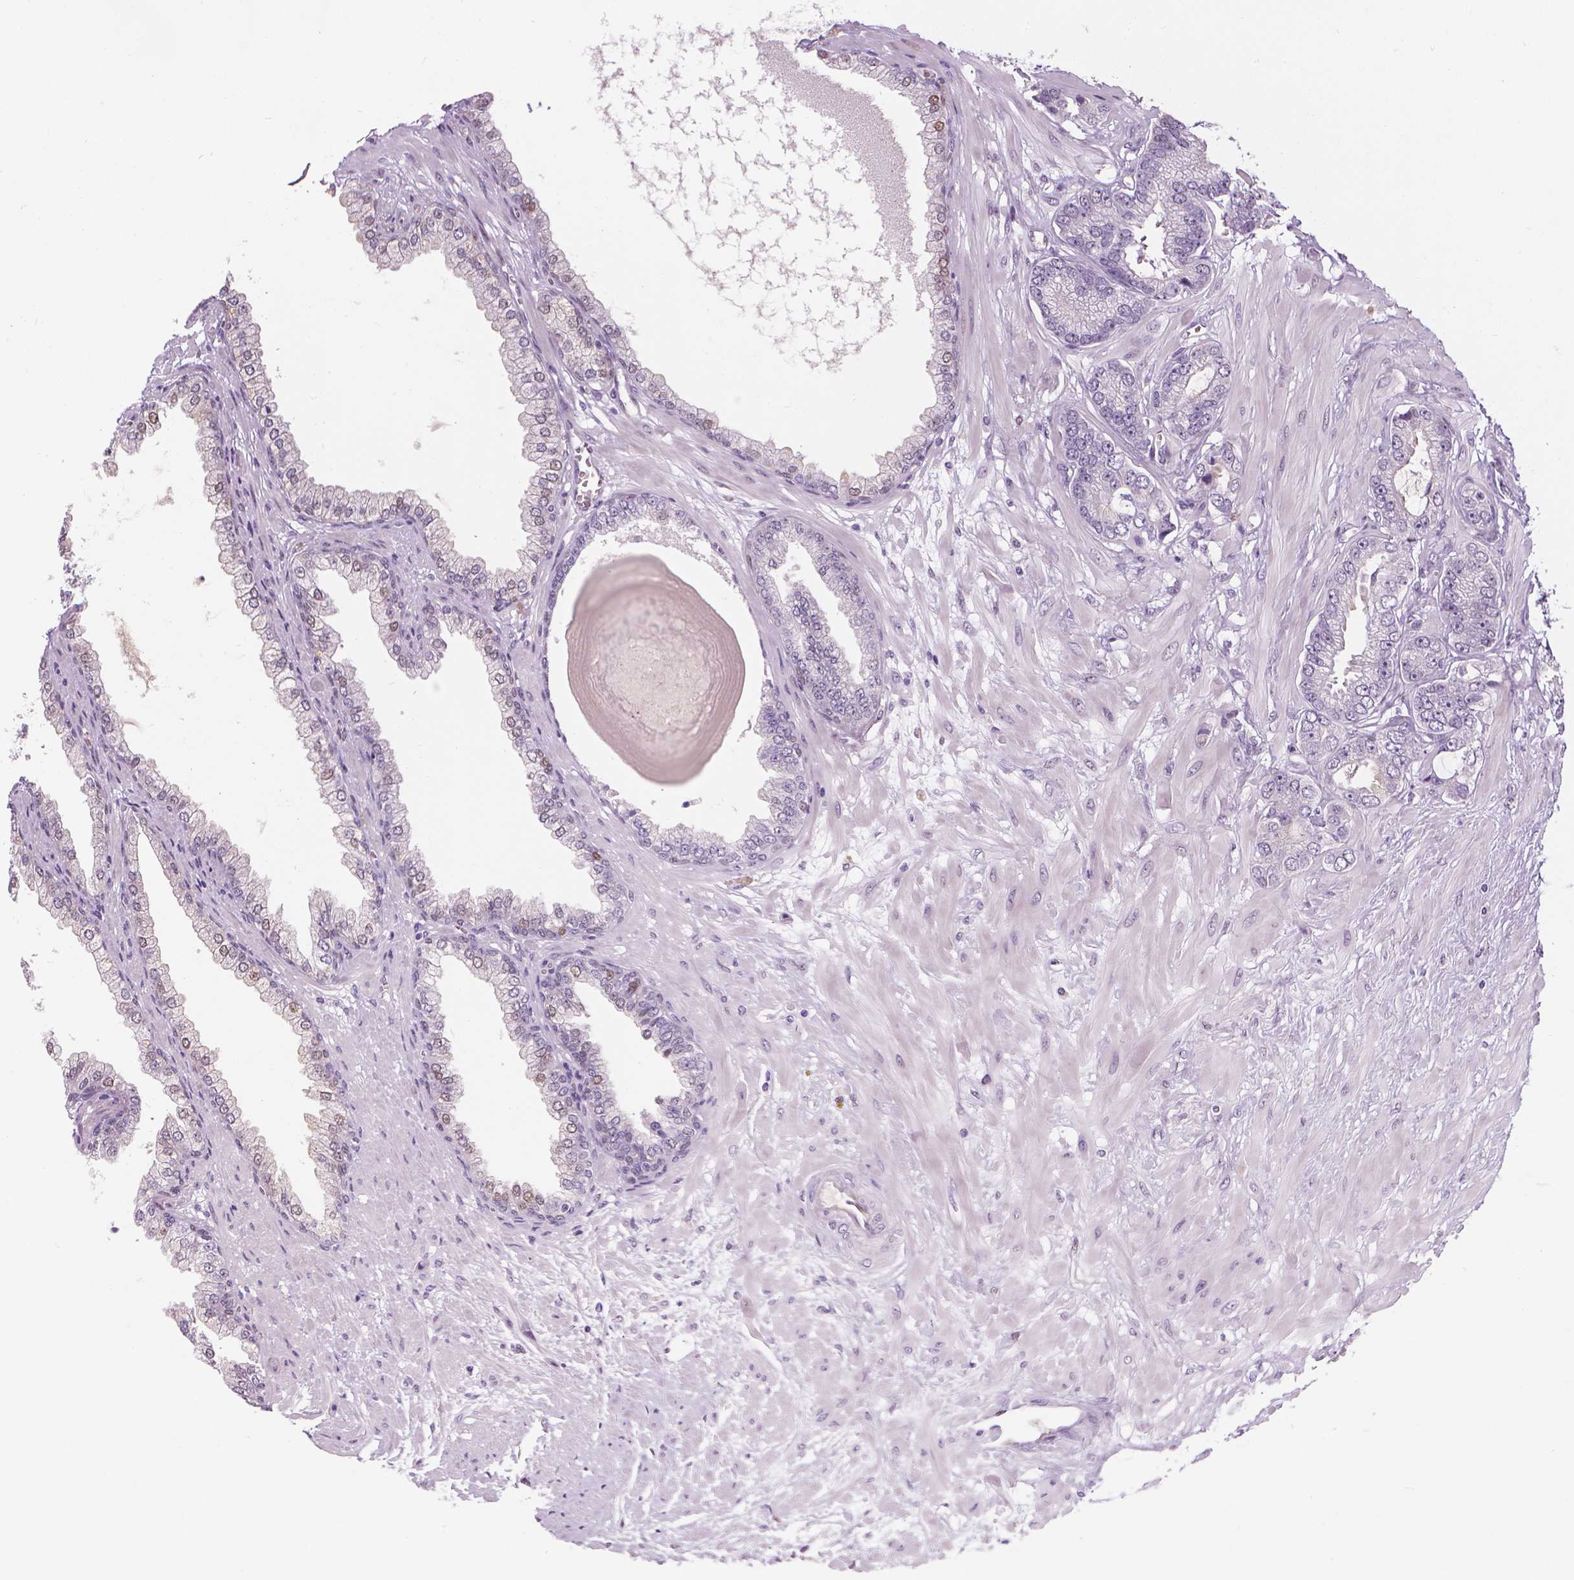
{"staining": {"intensity": "negative", "quantity": "none", "location": "none"}, "tissue": "prostate cancer", "cell_type": "Tumor cells", "image_type": "cancer", "snomed": [{"axis": "morphology", "description": "Adenocarcinoma, Low grade"}, {"axis": "topography", "description": "Prostate"}], "caption": "DAB (3,3'-diaminobenzidine) immunohistochemical staining of prostate adenocarcinoma (low-grade) demonstrates no significant expression in tumor cells.", "gene": "CDKN1C", "patient": {"sex": "male", "age": 64}}